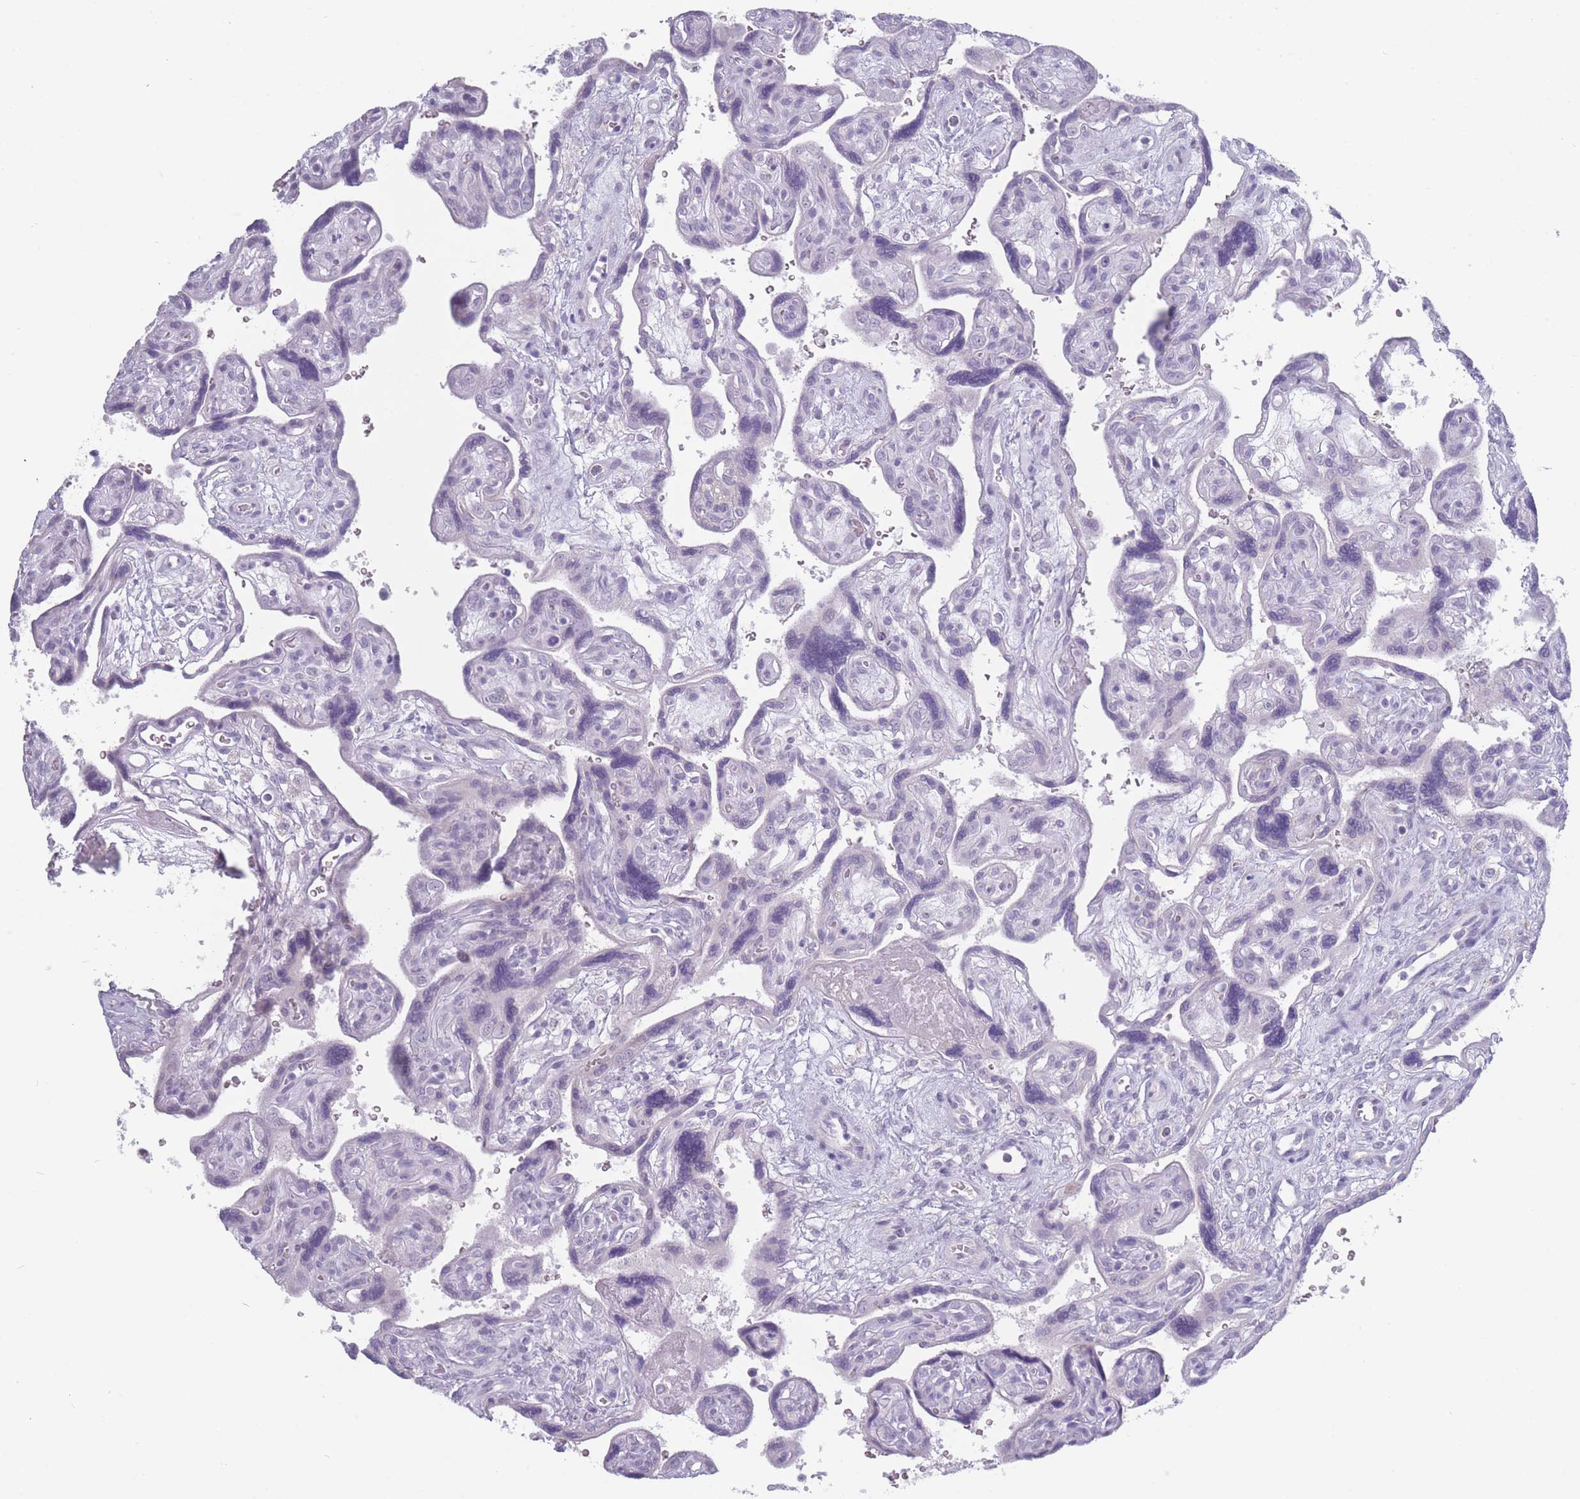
{"staining": {"intensity": "negative", "quantity": "none", "location": "none"}, "tissue": "placenta", "cell_type": "Decidual cells", "image_type": "normal", "snomed": [{"axis": "morphology", "description": "Normal tissue, NOS"}, {"axis": "topography", "description": "Placenta"}], "caption": "Image shows no protein positivity in decidual cells of benign placenta. (Immunohistochemistry (ihc), brightfield microscopy, high magnification).", "gene": "ROS1", "patient": {"sex": "female", "age": 39}}